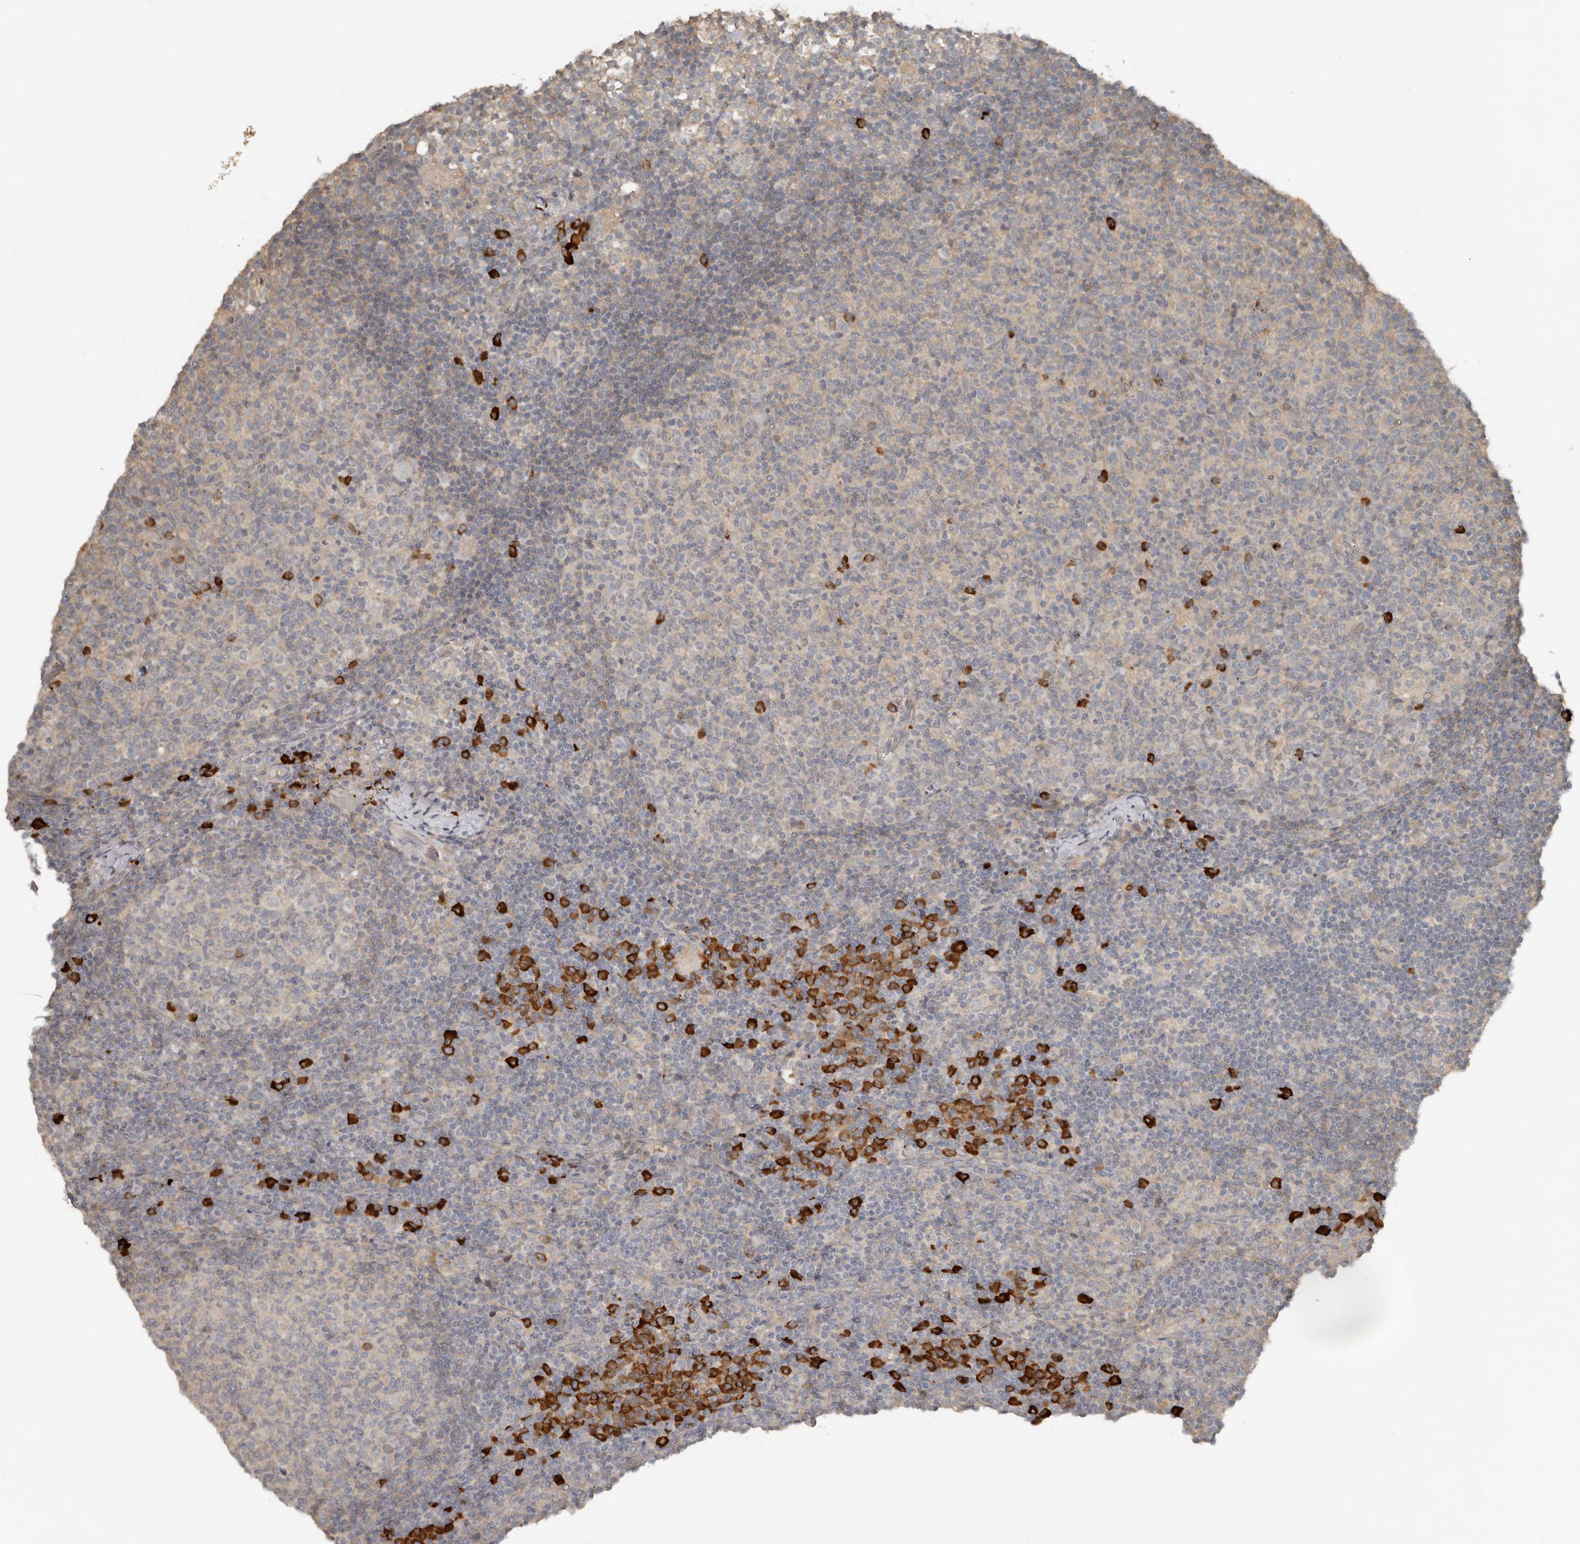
{"staining": {"intensity": "strong", "quantity": "<25%", "location": "cytoplasmic/membranous"}, "tissue": "lymph node", "cell_type": "Germinal center cells", "image_type": "normal", "snomed": [{"axis": "morphology", "description": "Normal tissue, NOS"}, {"axis": "morphology", "description": "Inflammation, NOS"}, {"axis": "topography", "description": "Lymph node"}], "caption": "Germinal center cells exhibit medium levels of strong cytoplasmic/membranous positivity in approximately <25% of cells in normal human lymph node. The staining is performed using DAB brown chromogen to label protein expression. The nuclei are counter-stained blue using hematoxylin.", "gene": "TEAD3", "patient": {"sex": "male", "age": 55}}